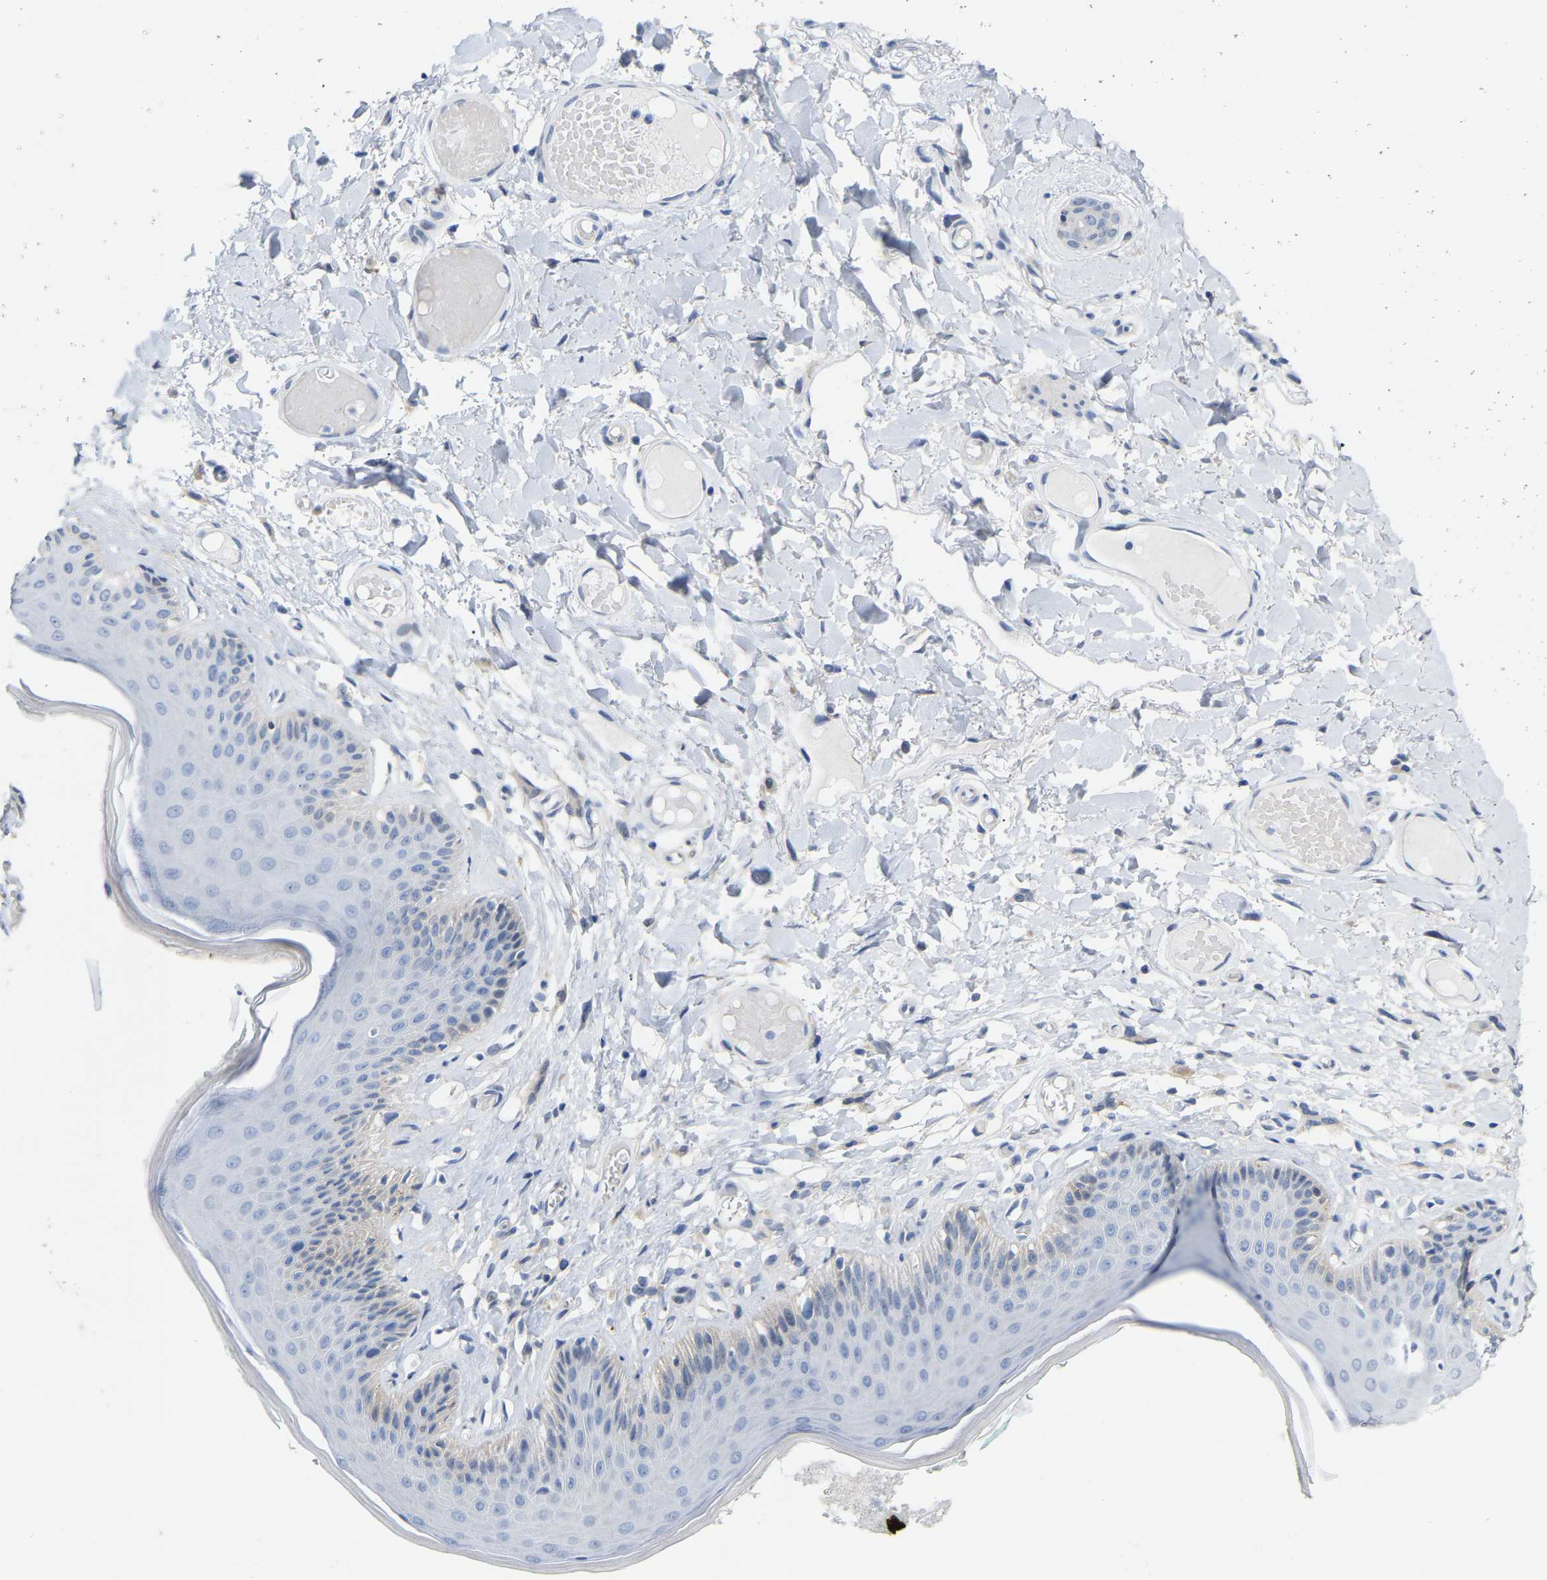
{"staining": {"intensity": "moderate", "quantity": "<25%", "location": "cytoplasmic/membranous"}, "tissue": "skin", "cell_type": "Epidermal cells", "image_type": "normal", "snomed": [{"axis": "morphology", "description": "Normal tissue, NOS"}, {"axis": "topography", "description": "Vulva"}], "caption": "Skin was stained to show a protein in brown. There is low levels of moderate cytoplasmic/membranous positivity in about <25% of epidermal cells. The protein is shown in brown color, while the nuclei are stained blue.", "gene": "ABTB2", "patient": {"sex": "female", "age": 73}}